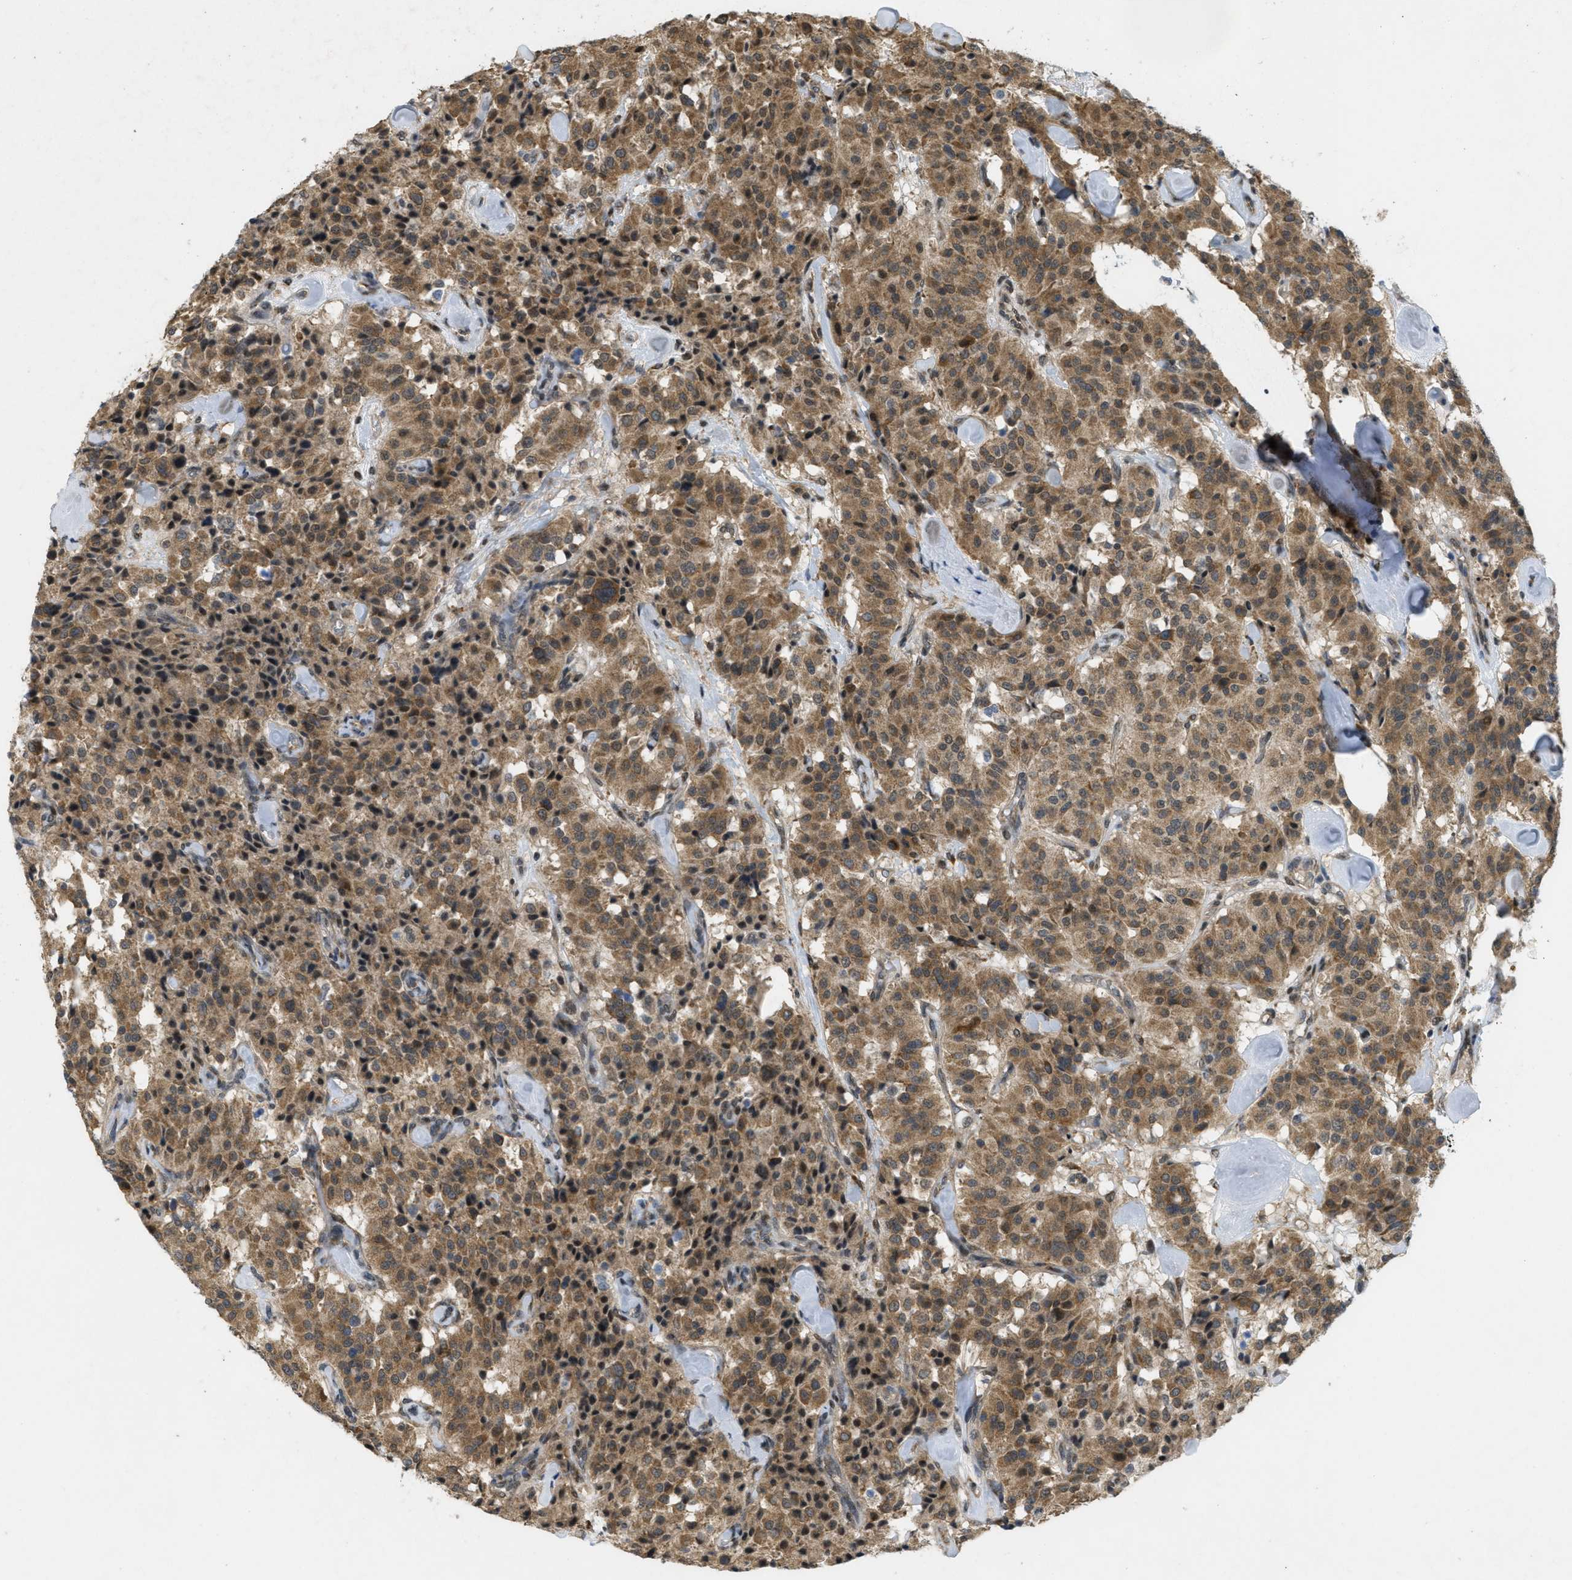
{"staining": {"intensity": "moderate", "quantity": ">75%", "location": "cytoplasmic/membranous"}, "tissue": "carcinoid", "cell_type": "Tumor cells", "image_type": "cancer", "snomed": [{"axis": "morphology", "description": "Carcinoid, malignant, NOS"}, {"axis": "topography", "description": "Lung"}], "caption": "Malignant carcinoid stained with immunohistochemistry (IHC) displays moderate cytoplasmic/membranous staining in approximately >75% of tumor cells.", "gene": "IFNLR1", "patient": {"sex": "male", "age": 30}}